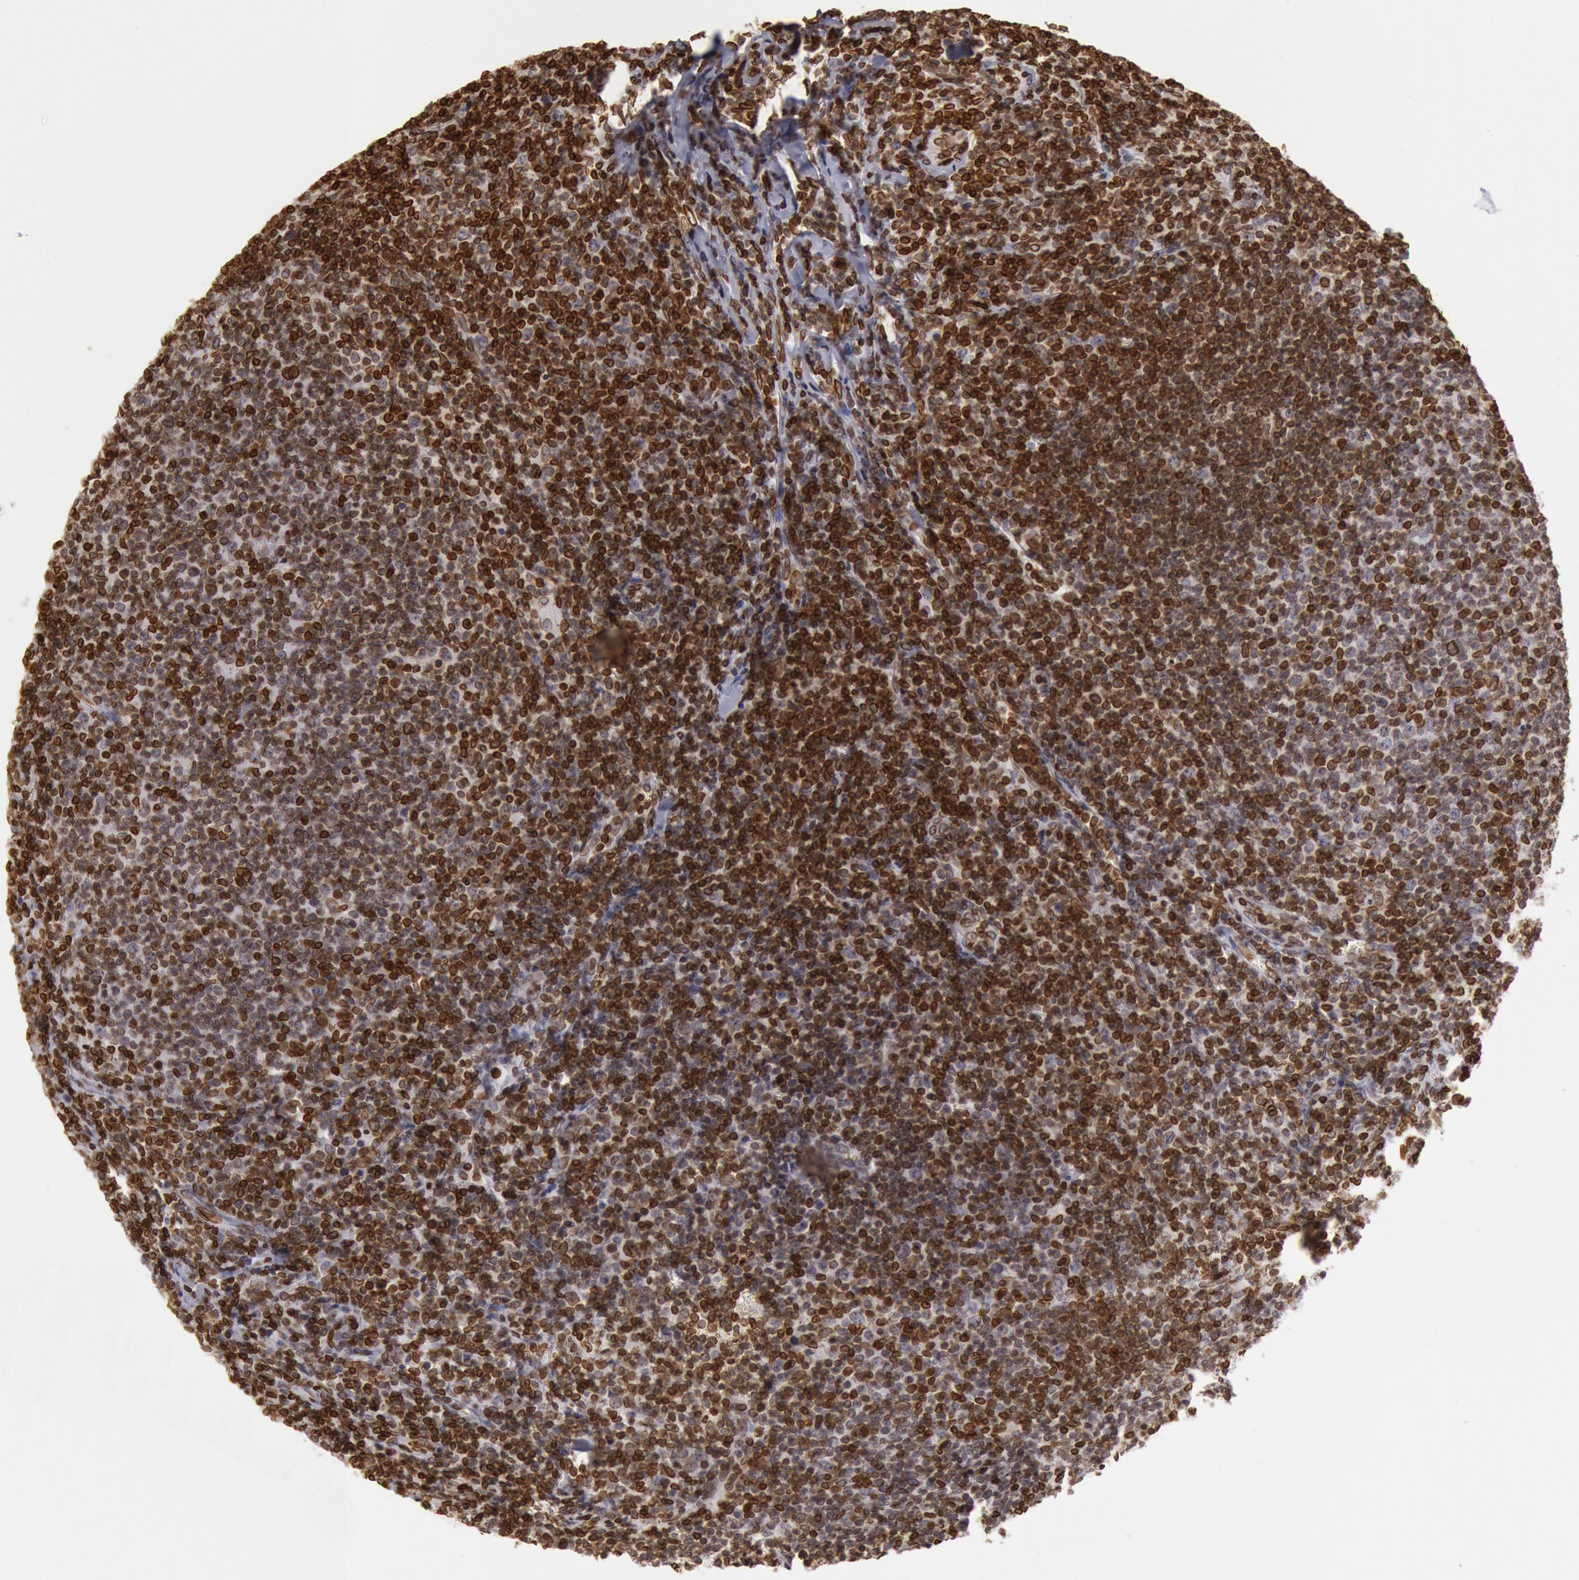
{"staining": {"intensity": "strong", "quantity": ">75%", "location": "cytoplasmic/membranous,nuclear"}, "tissue": "lymphoma", "cell_type": "Tumor cells", "image_type": "cancer", "snomed": [{"axis": "morphology", "description": "Malignant lymphoma, non-Hodgkin's type, Low grade"}, {"axis": "topography", "description": "Lymph node"}], "caption": "Protein expression by immunohistochemistry shows strong cytoplasmic/membranous and nuclear staining in approximately >75% of tumor cells in lymphoma.", "gene": "SUN2", "patient": {"sex": "male", "age": 74}}